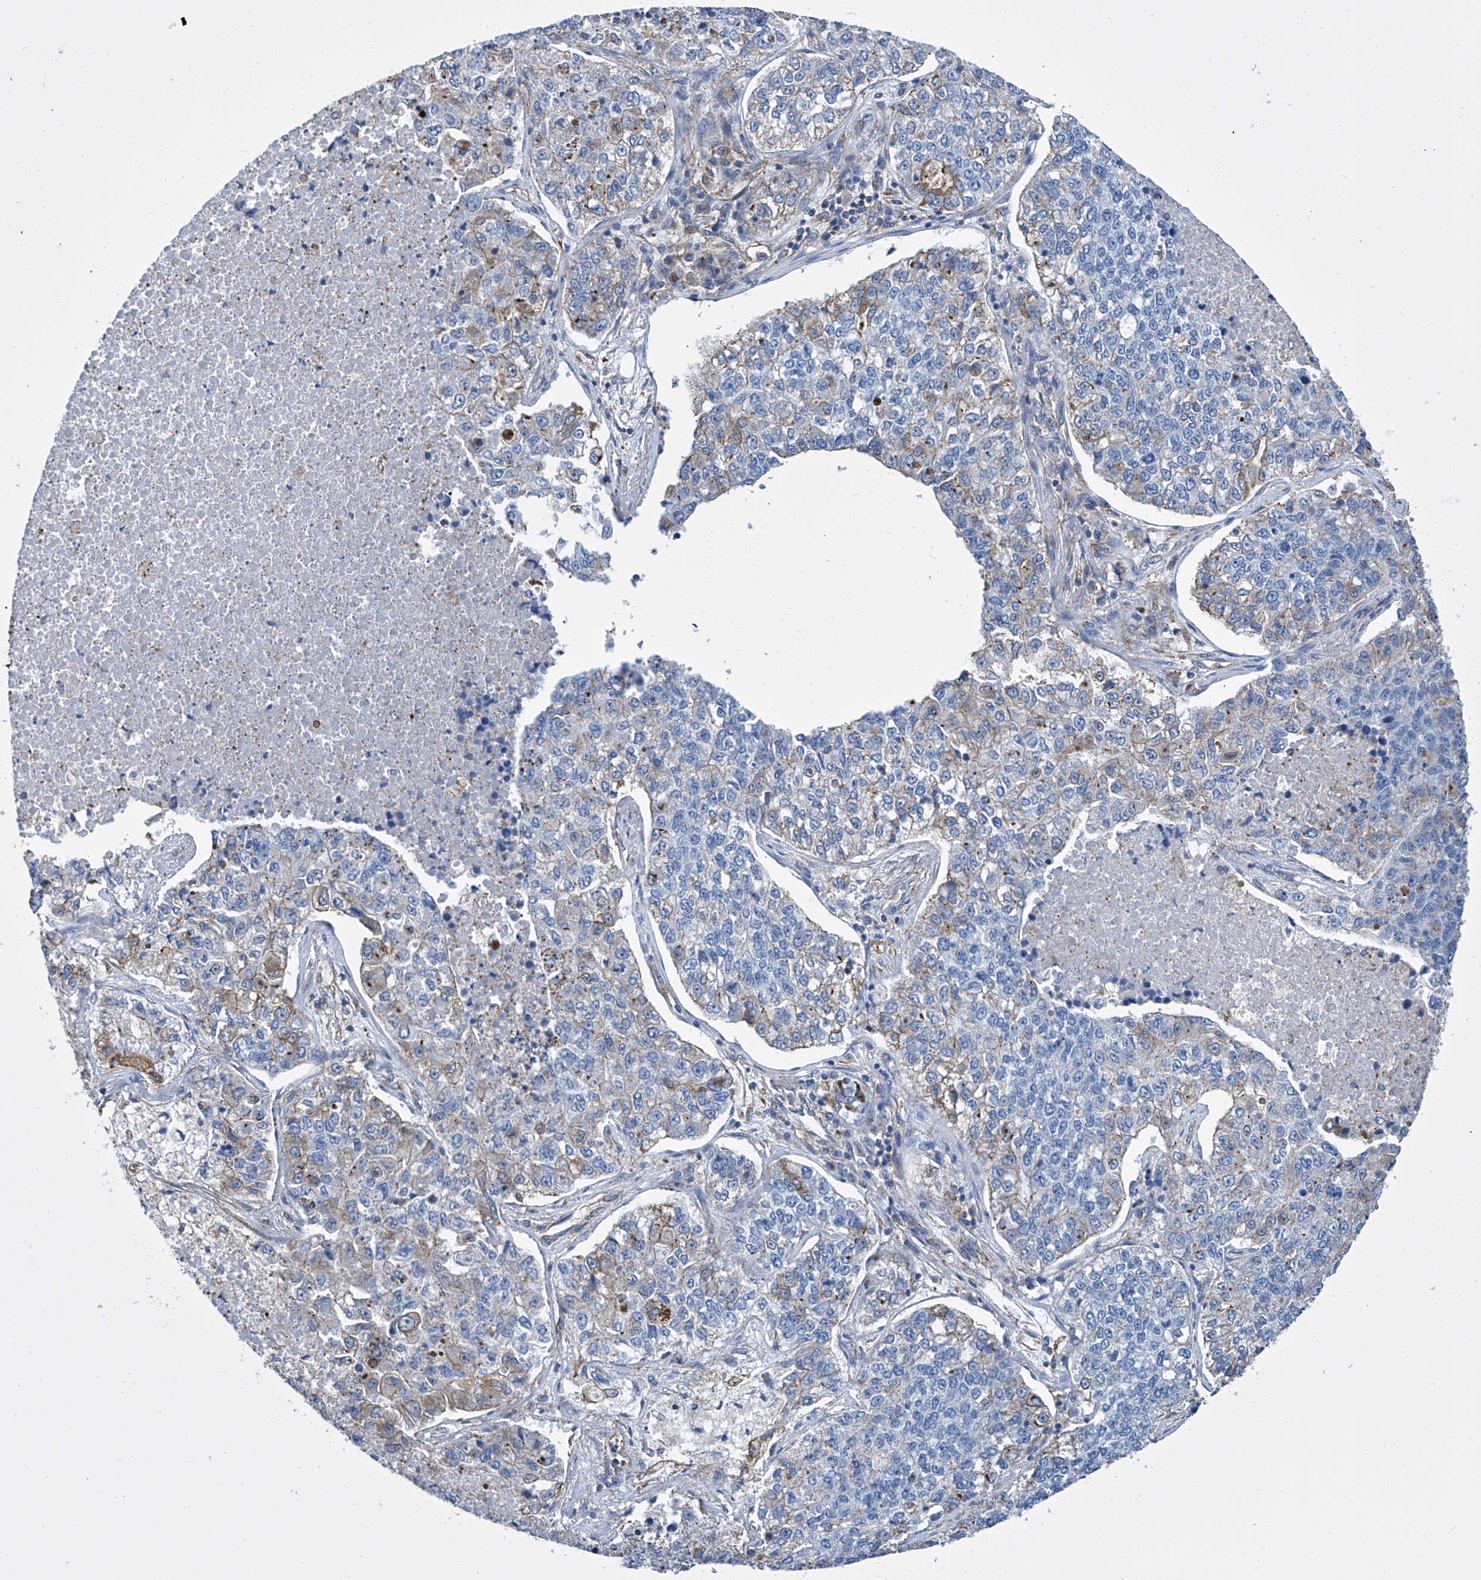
{"staining": {"intensity": "weak", "quantity": "<25%", "location": "cytoplasmic/membranous"}, "tissue": "lung cancer", "cell_type": "Tumor cells", "image_type": "cancer", "snomed": [{"axis": "morphology", "description": "Adenocarcinoma, NOS"}, {"axis": "topography", "description": "Lung"}], "caption": "IHC histopathology image of human lung adenocarcinoma stained for a protein (brown), which exhibits no positivity in tumor cells. (Immunohistochemistry (ihc), brightfield microscopy, high magnification).", "gene": "GPT", "patient": {"sex": "male", "age": 49}}